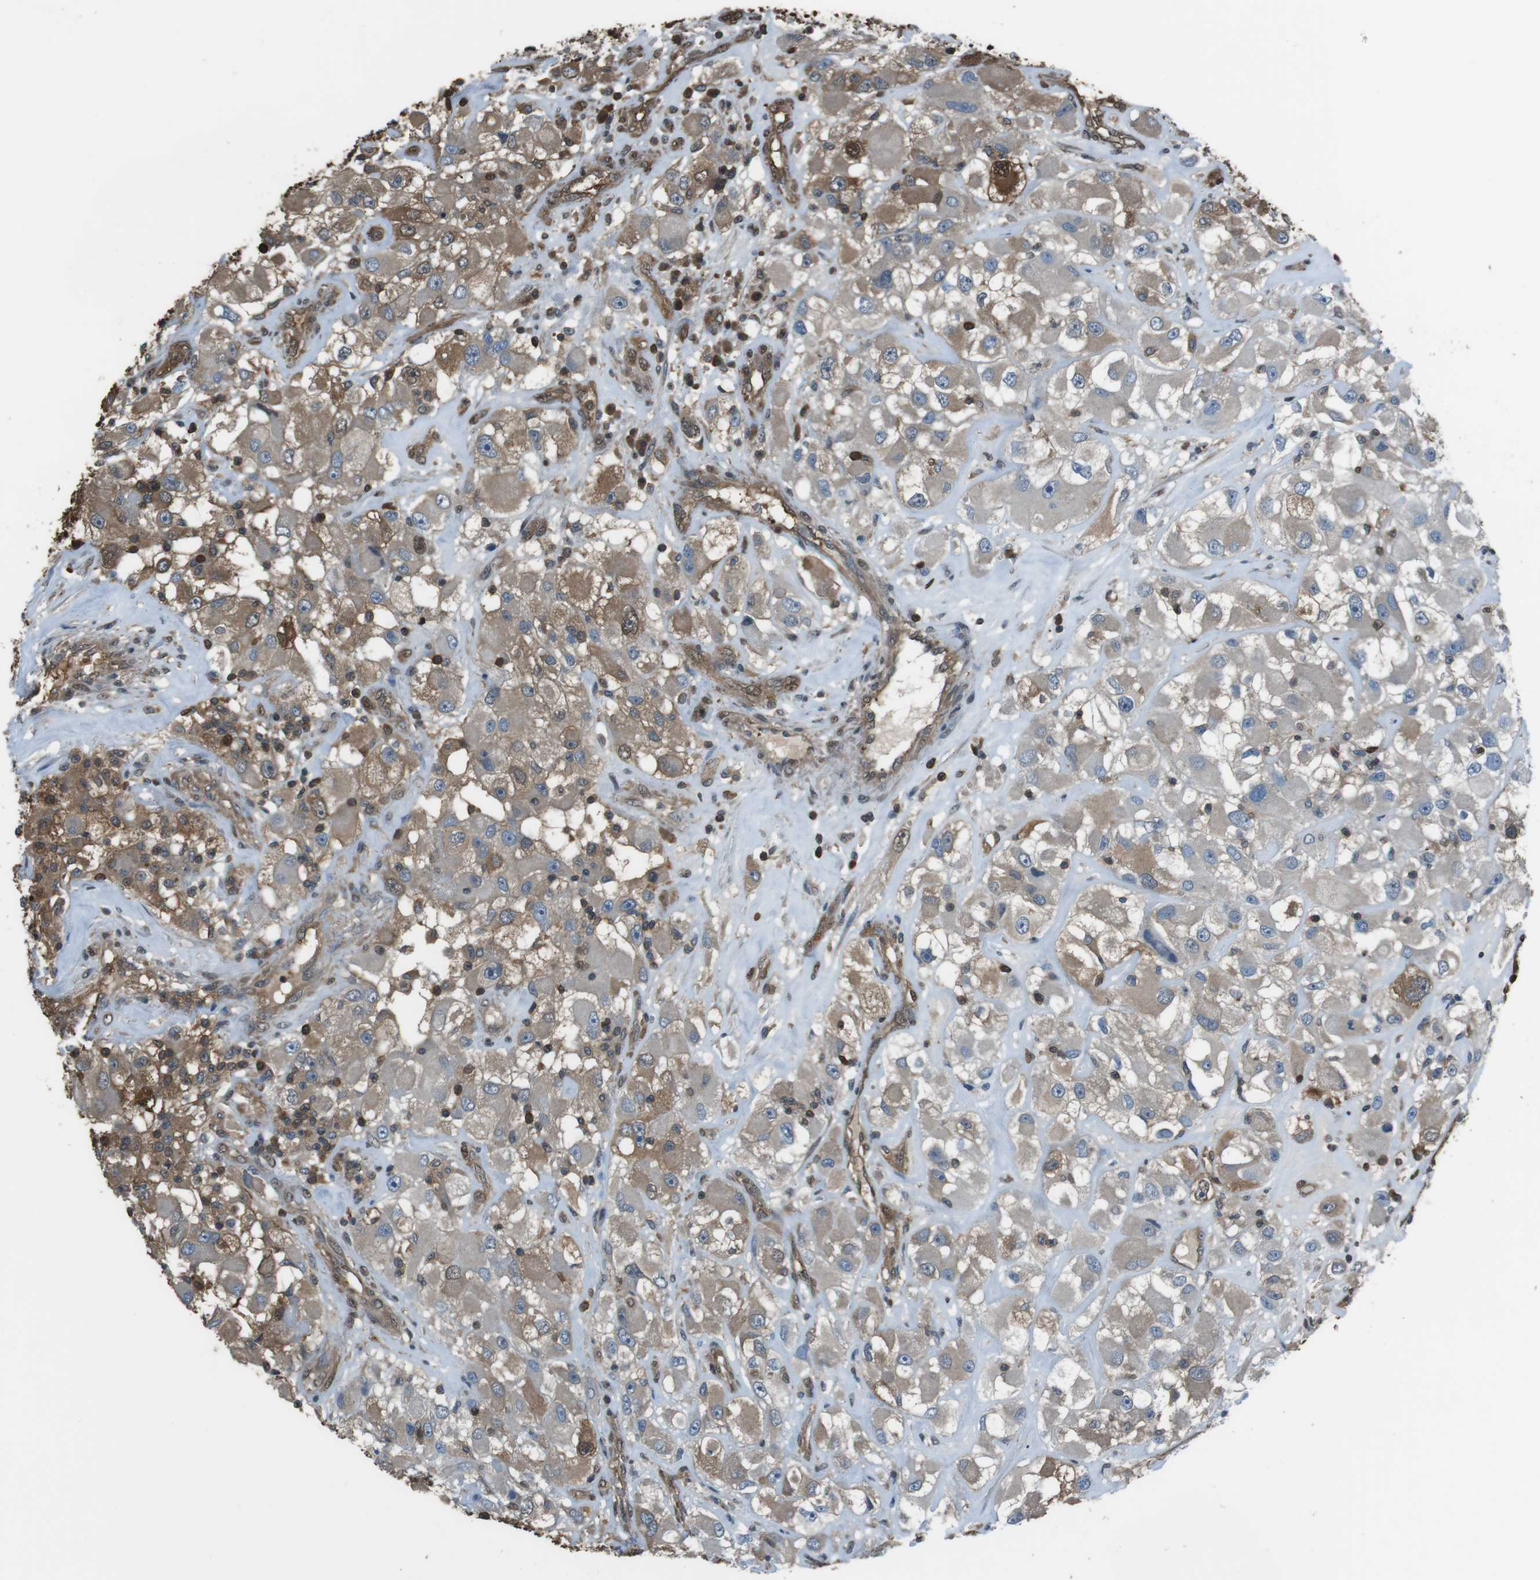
{"staining": {"intensity": "moderate", "quantity": ">75%", "location": "cytoplasmic/membranous"}, "tissue": "renal cancer", "cell_type": "Tumor cells", "image_type": "cancer", "snomed": [{"axis": "morphology", "description": "Adenocarcinoma, NOS"}, {"axis": "topography", "description": "Kidney"}], "caption": "Immunohistochemistry (IHC) histopathology image of renal cancer (adenocarcinoma) stained for a protein (brown), which exhibits medium levels of moderate cytoplasmic/membranous expression in about >75% of tumor cells.", "gene": "TWSG1", "patient": {"sex": "female", "age": 52}}